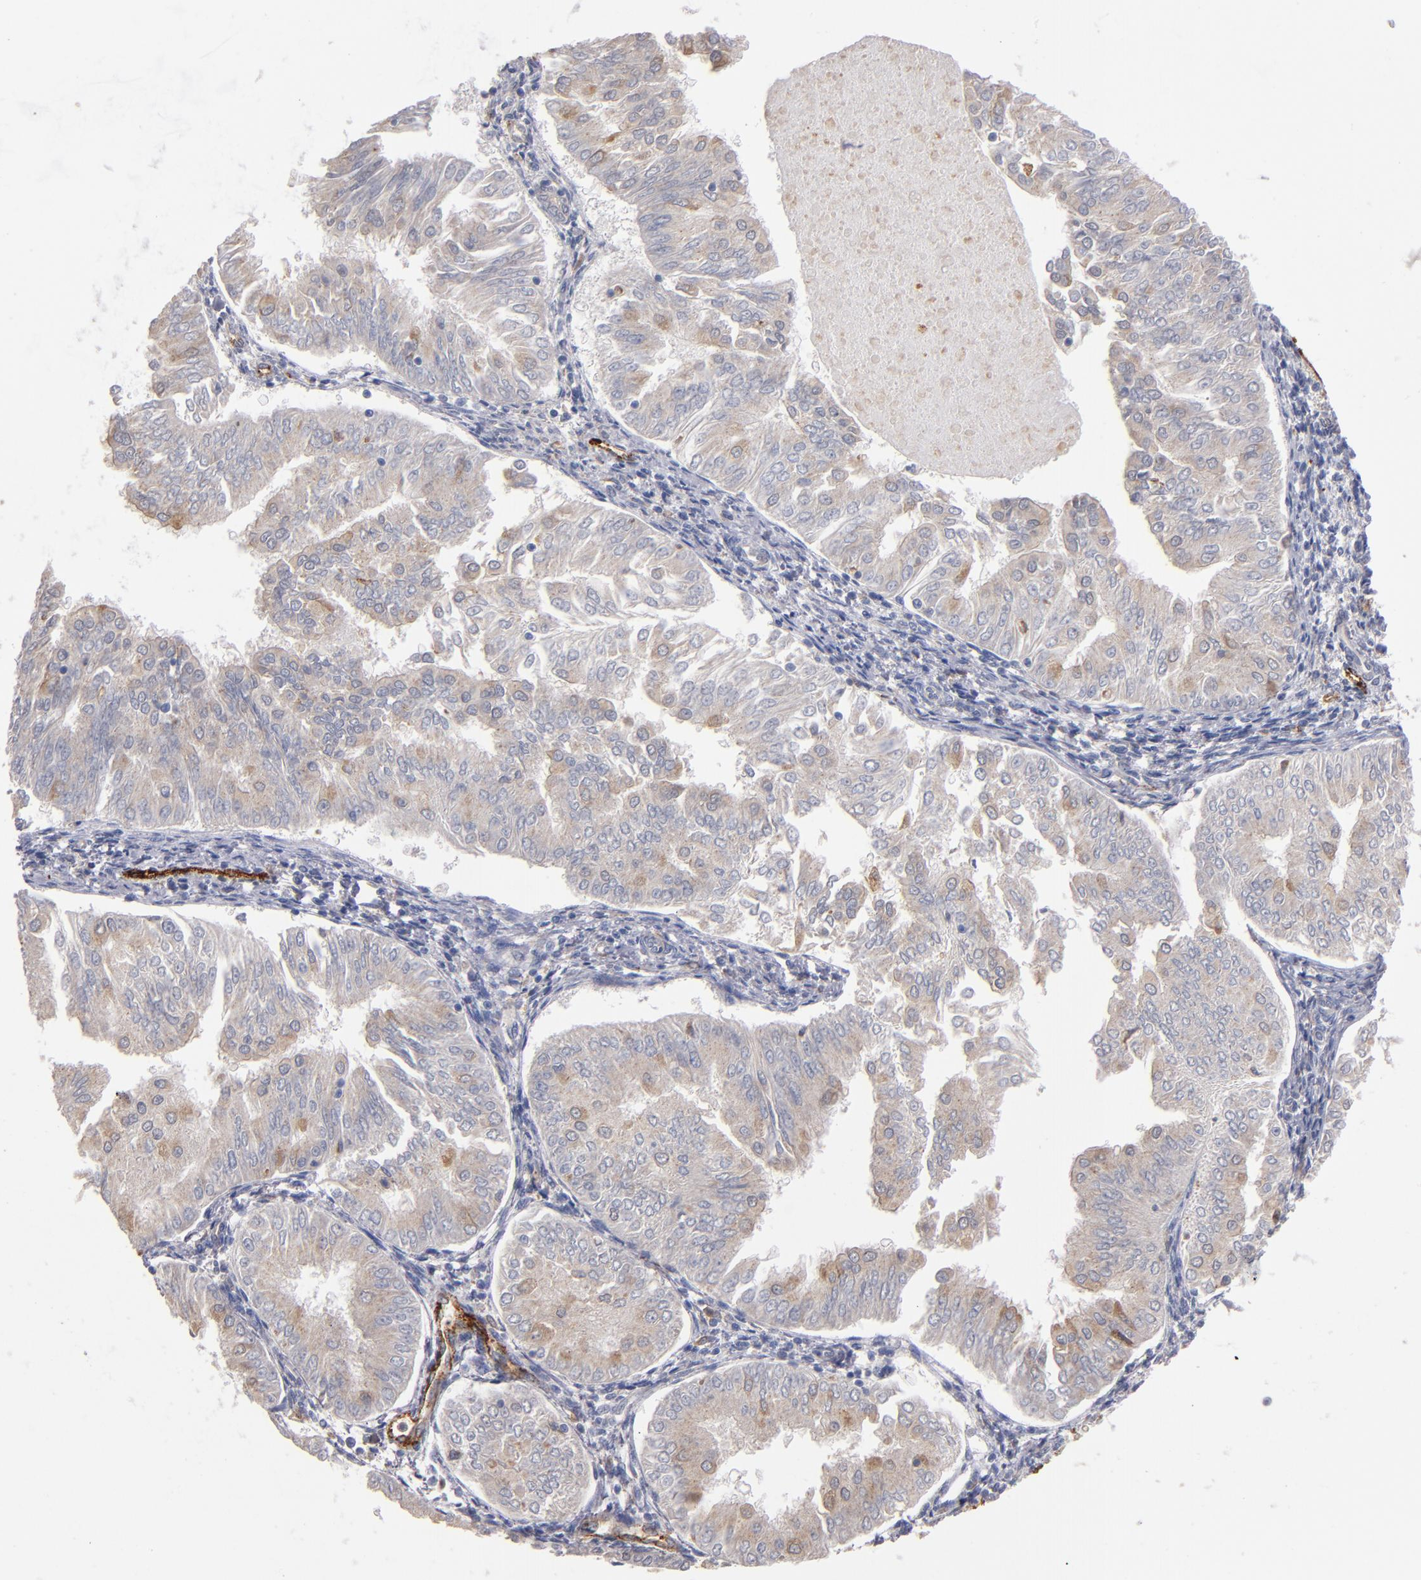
{"staining": {"intensity": "weak", "quantity": "<25%", "location": "cytoplasmic/membranous"}, "tissue": "endometrial cancer", "cell_type": "Tumor cells", "image_type": "cancer", "snomed": [{"axis": "morphology", "description": "Adenocarcinoma, NOS"}, {"axis": "topography", "description": "Endometrium"}], "caption": "Immunohistochemistry (IHC) histopathology image of neoplastic tissue: human endometrial adenocarcinoma stained with DAB demonstrates no significant protein staining in tumor cells.", "gene": "SELP", "patient": {"sex": "female", "age": 53}}